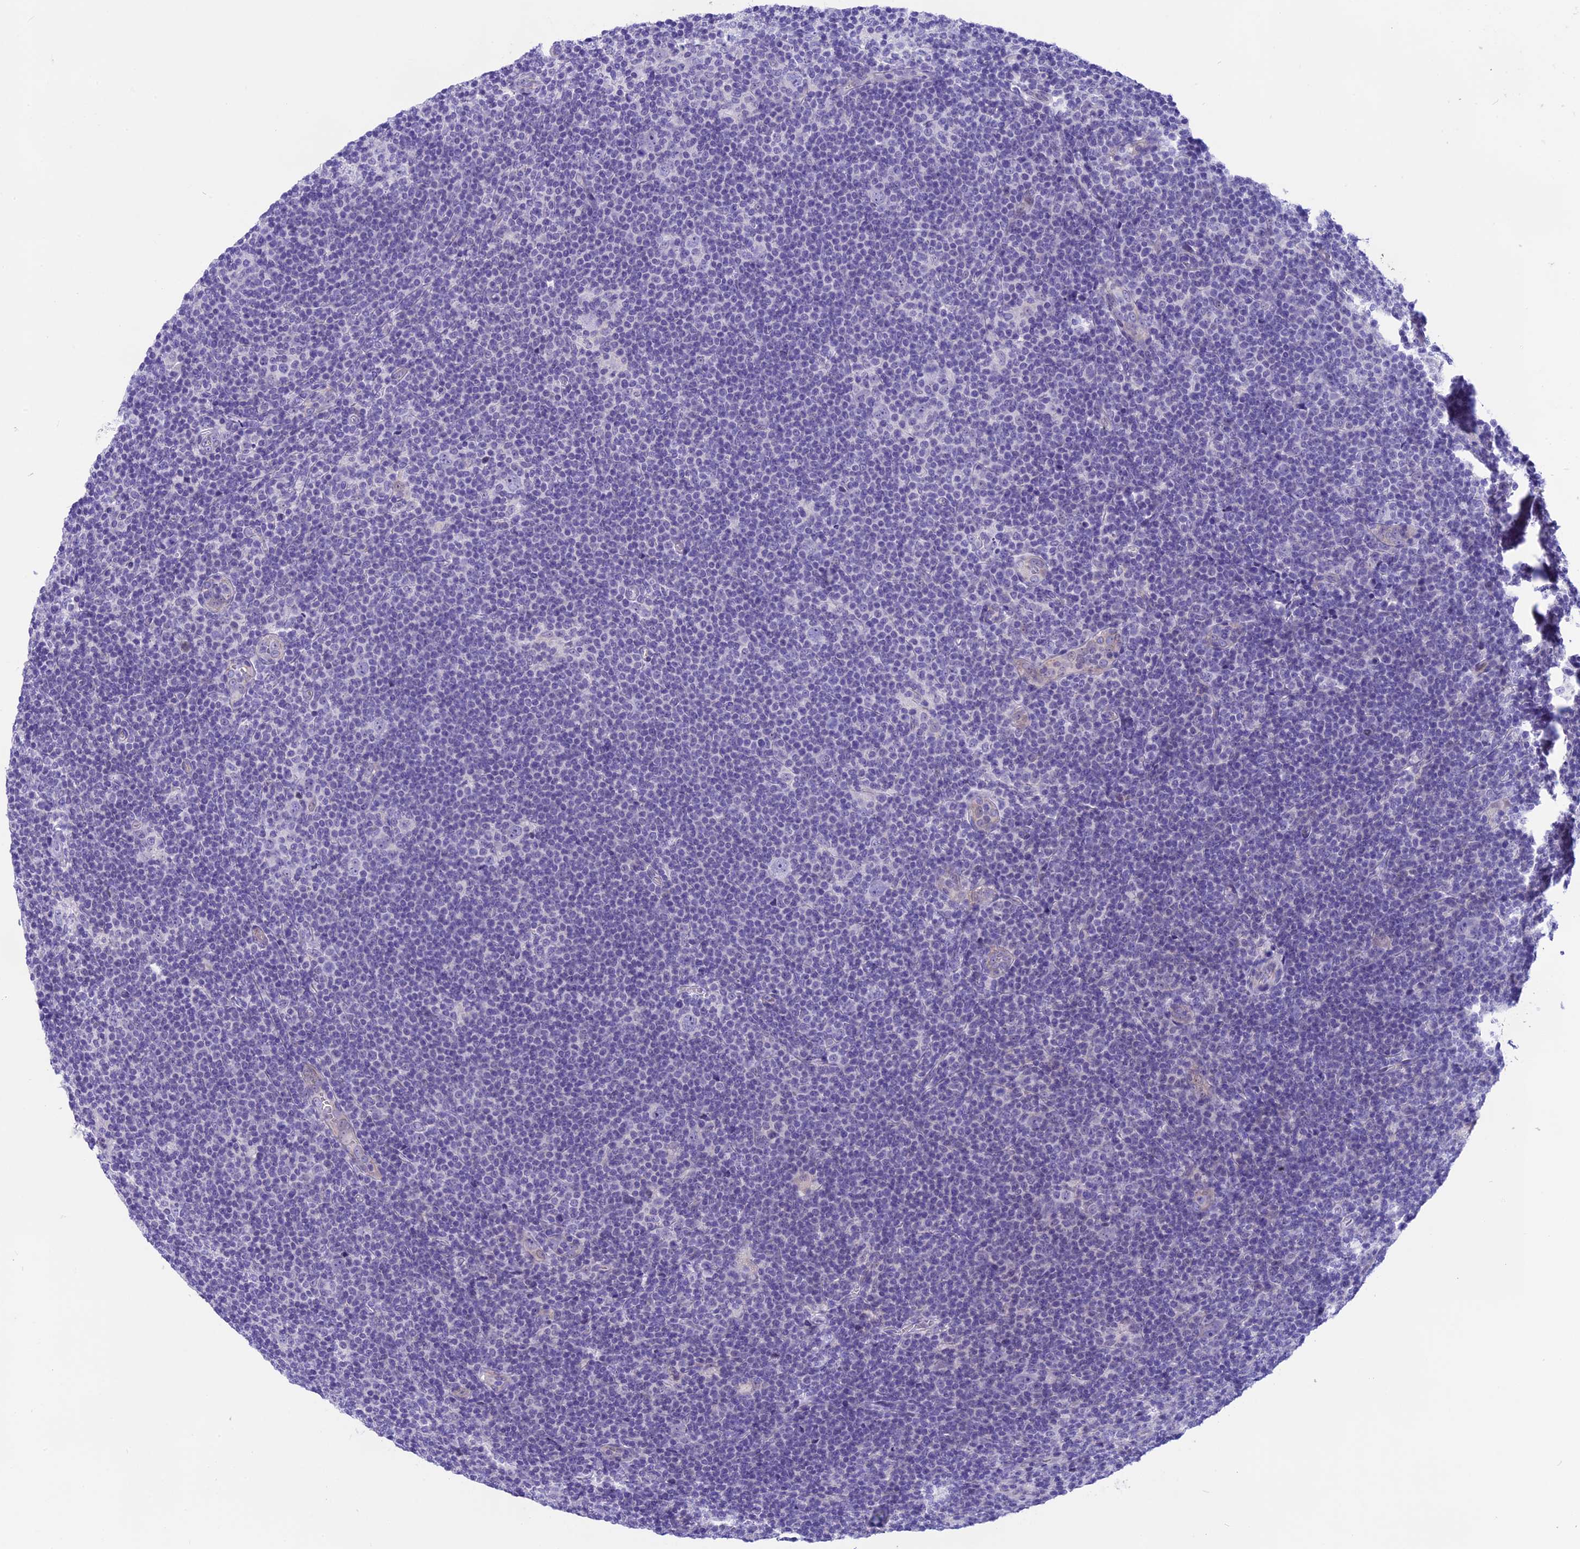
{"staining": {"intensity": "negative", "quantity": "none", "location": "none"}, "tissue": "lymphoma", "cell_type": "Tumor cells", "image_type": "cancer", "snomed": [{"axis": "morphology", "description": "Hodgkin's disease, NOS"}, {"axis": "topography", "description": "Lymph node"}], "caption": "The IHC image has no significant positivity in tumor cells of lymphoma tissue. The staining is performed using DAB brown chromogen with nuclei counter-stained in using hematoxylin.", "gene": "PRR15", "patient": {"sex": "female", "age": 57}}